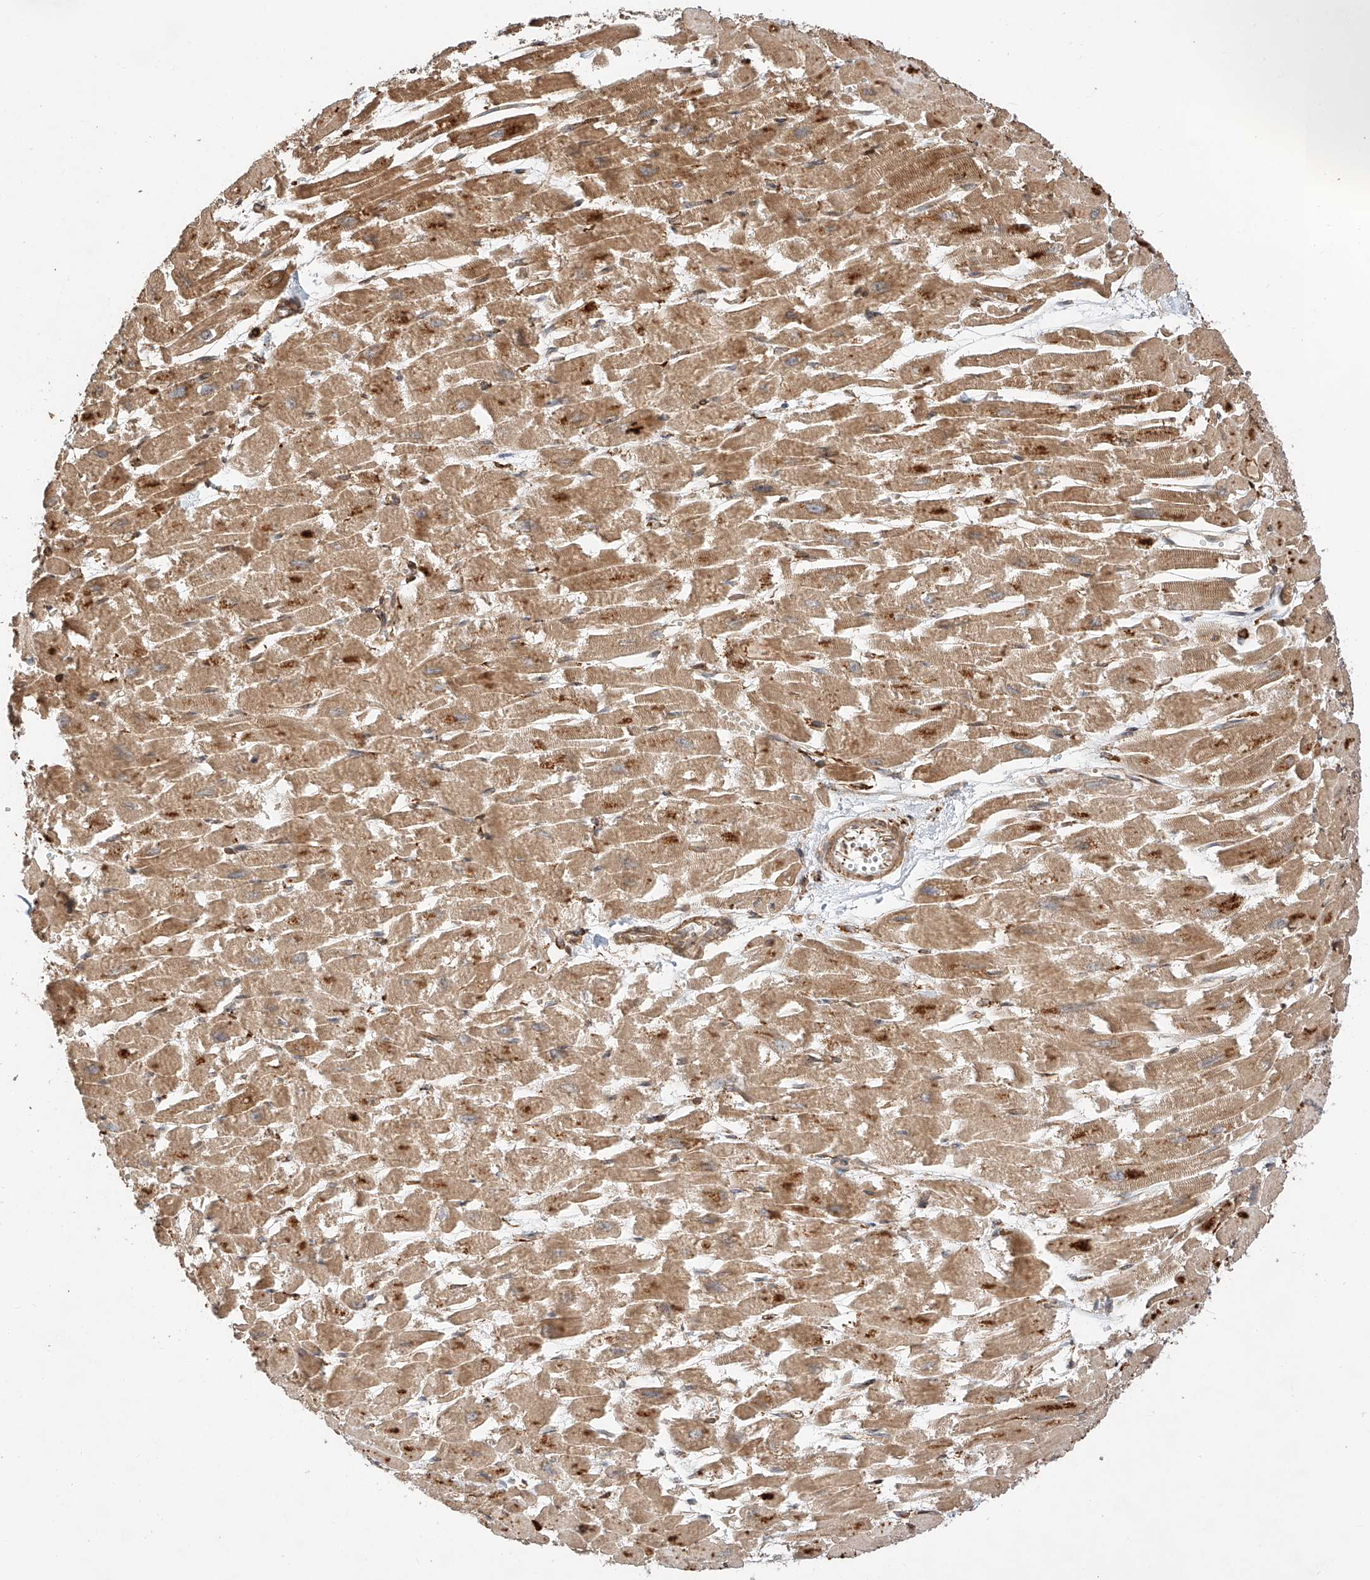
{"staining": {"intensity": "moderate", "quantity": "25%-75%", "location": "cytoplasmic/membranous"}, "tissue": "heart muscle", "cell_type": "Cardiomyocytes", "image_type": "normal", "snomed": [{"axis": "morphology", "description": "Normal tissue, NOS"}, {"axis": "topography", "description": "Heart"}], "caption": "An immunohistochemistry histopathology image of normal tissue is shown. Protein staining in brown highlights moderate cytoplasmic/membranous positivity in heart muscle within cardiomyocytes. (DAB IHC, brown staining for protein, blue staining for nuclei).", "gene": "ZNF84", "patient": {"sex": "male", "age": 54}}